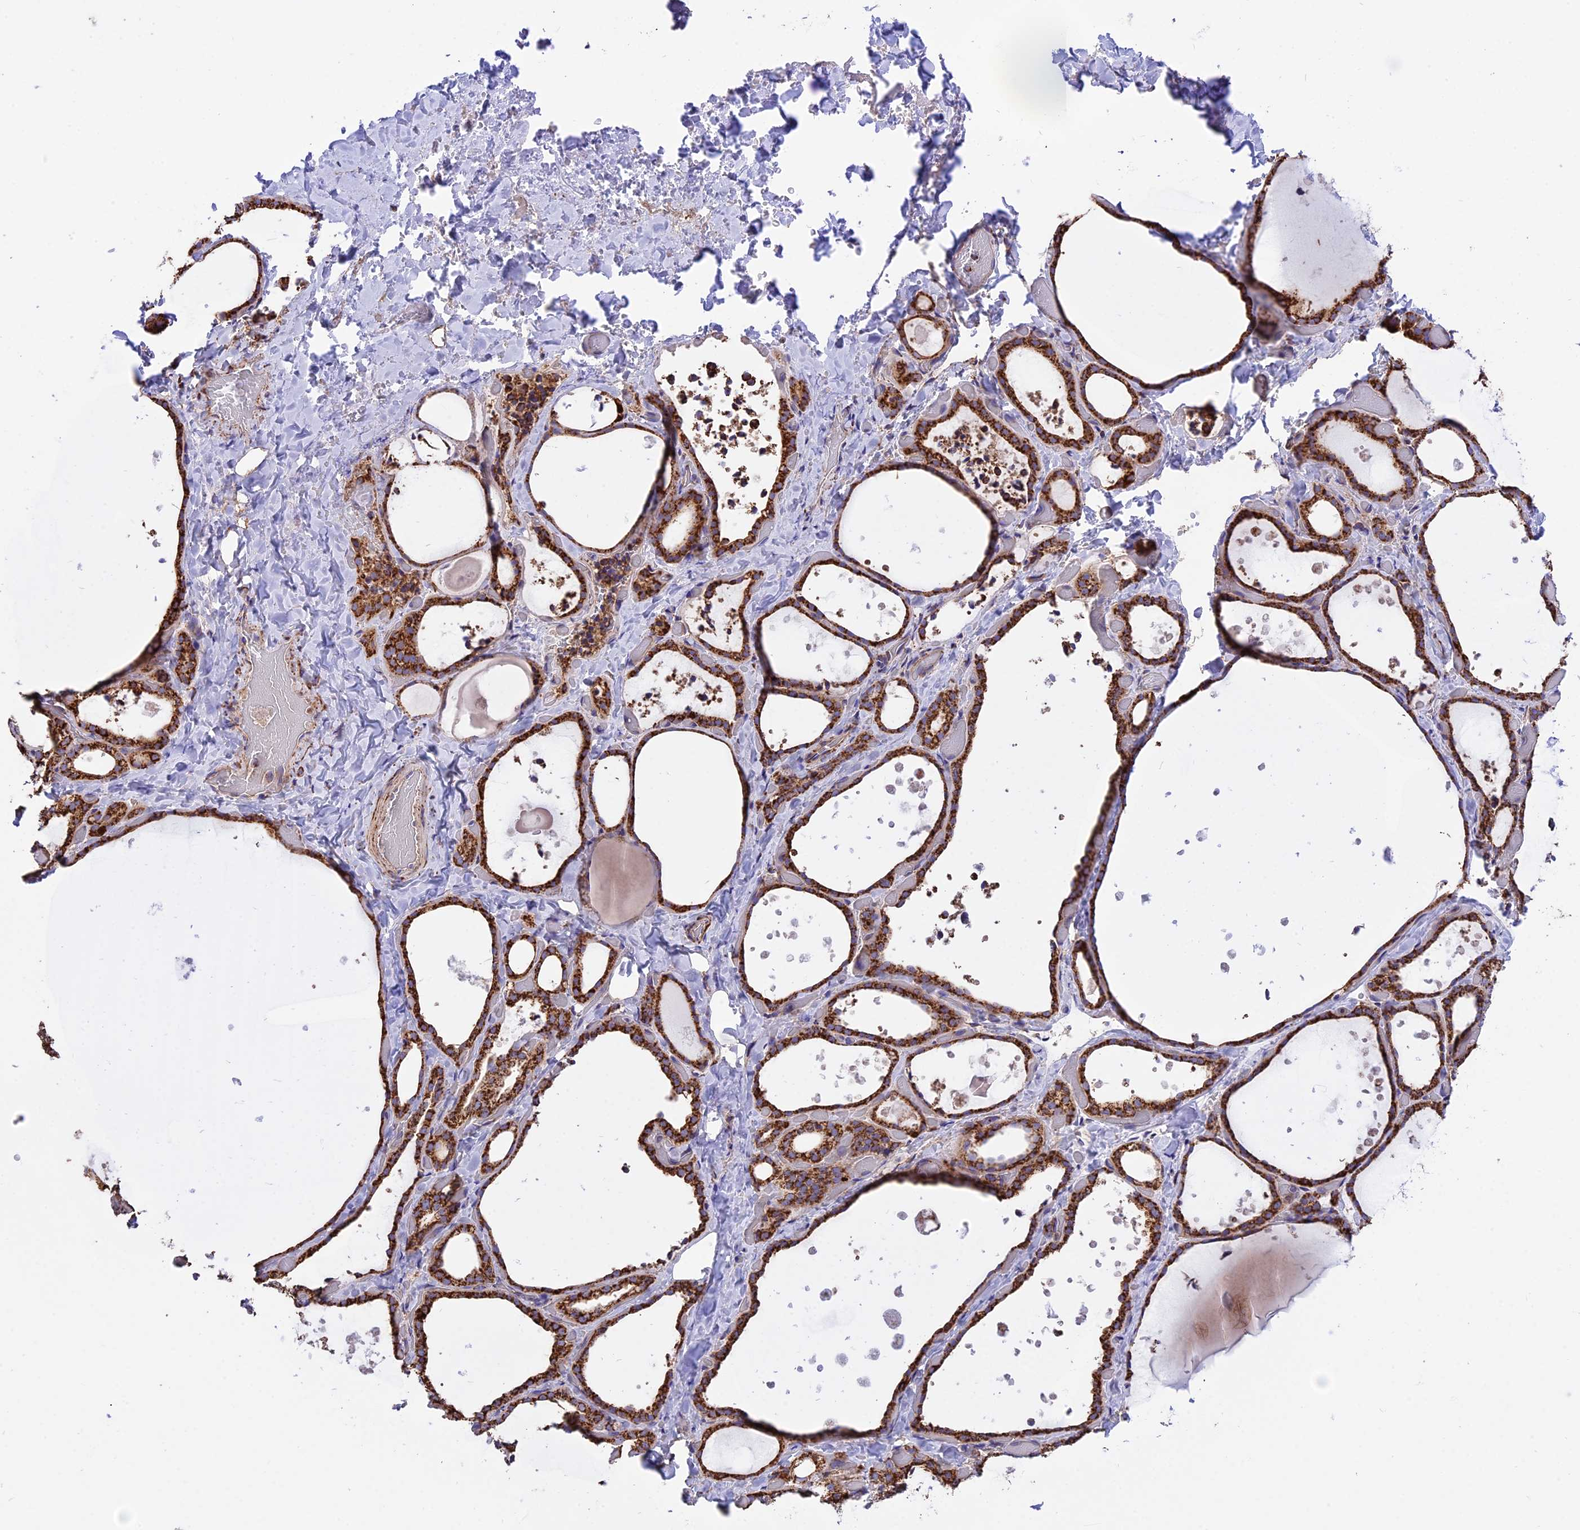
{"staining": {"intensity": "strong", "quantity": ">75%", "location": "cytoplasmic/membranous"}, "tissue": "thyroid gland", "cell_type": "Glandular cells", "image_type": "normal", "snomed": [{"axis": "morphology", "description": "Normal tissue, NOS"}, {"axis": "topography", "description": "Thyroid gland"}], "caption": "Approximately >75% of glandular cells in unremarkable human thyroid gland exhibit strong cytoplasmic/membranous protein expression as visualized by brown immunohistochemical staining.", "gene": "TTC4", "patient": {"sex": "female", "age": 44}}